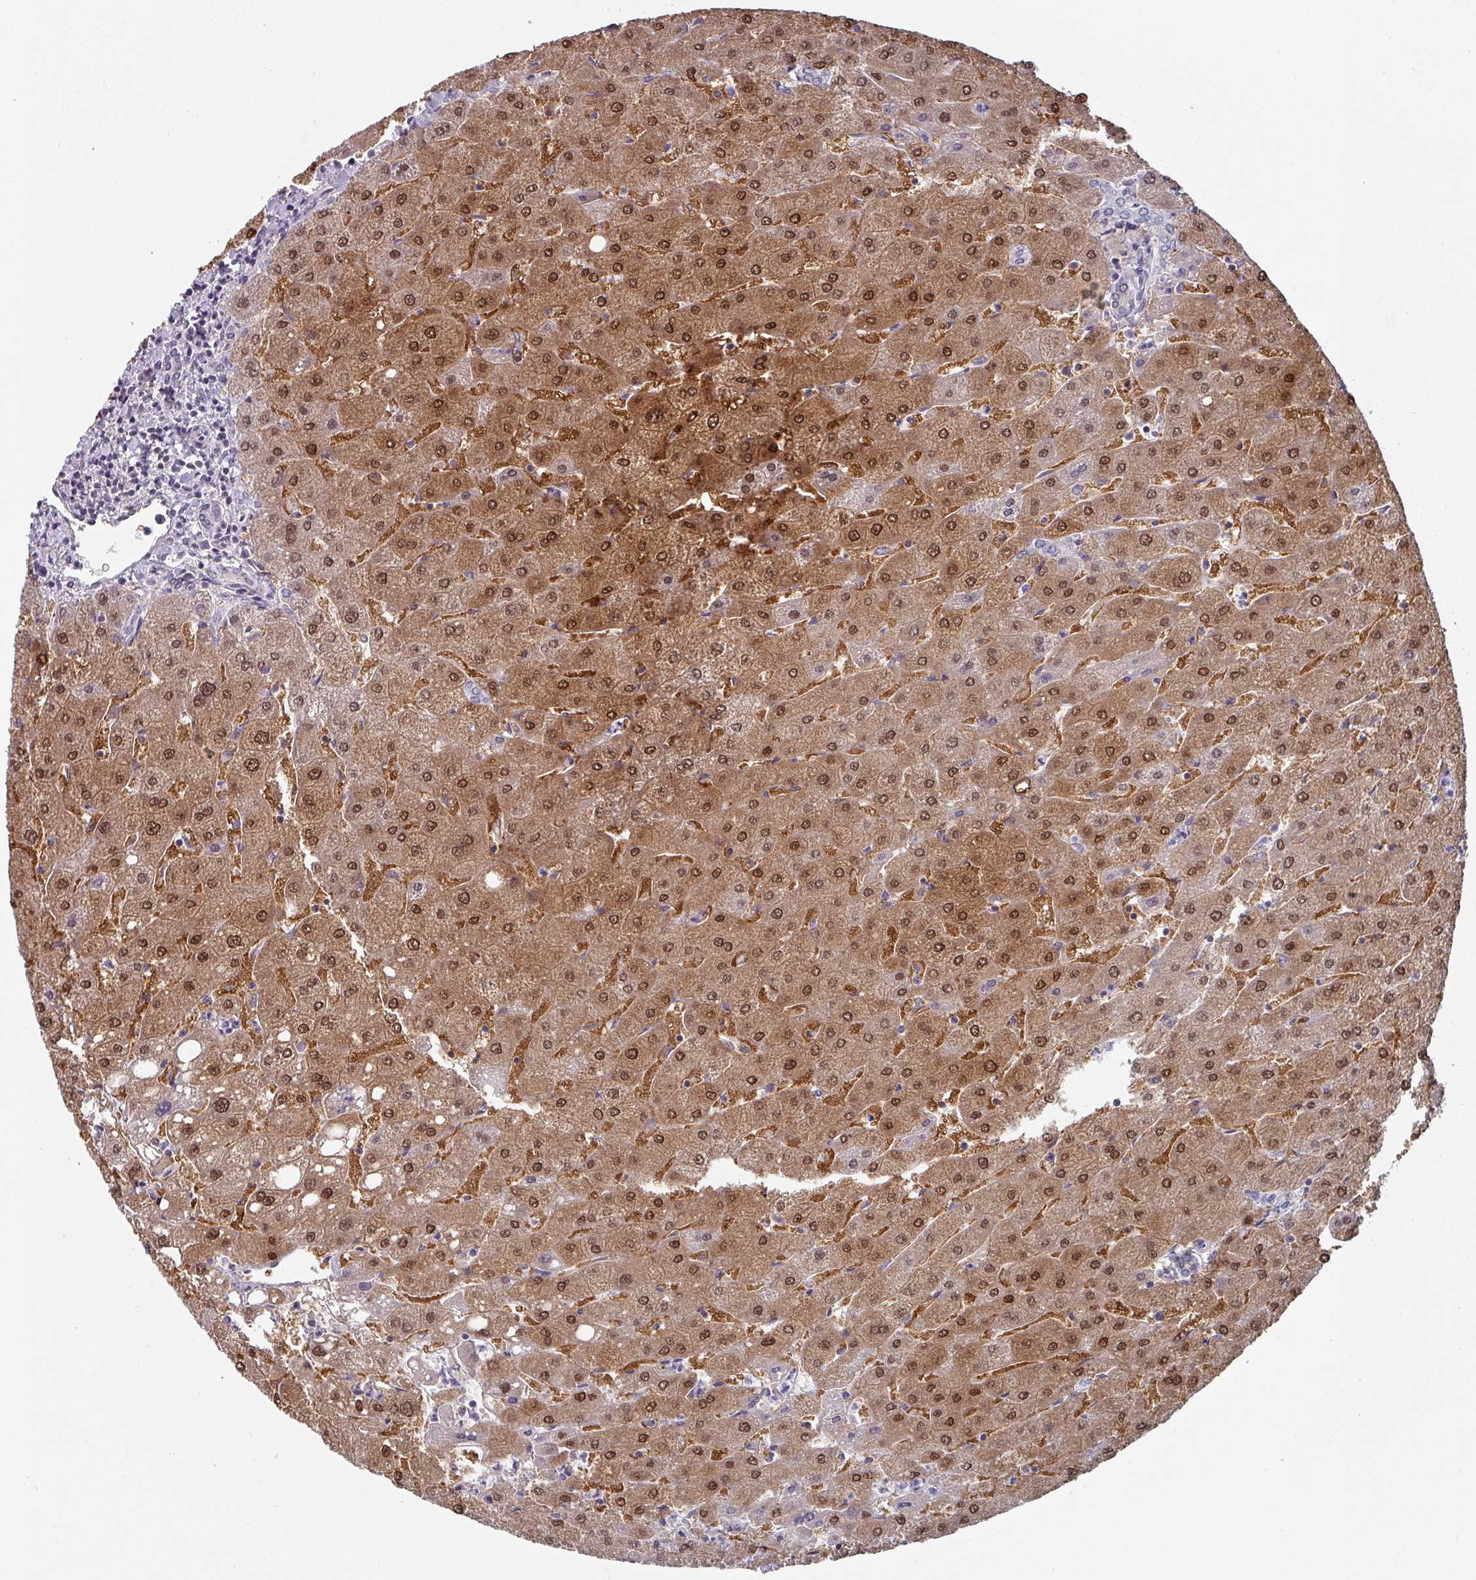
{"staining": {"intensity": "negative", "quantity": "none", "location": "none"}, "tissue": "liver", "cell_type": "Cholangiocytes", "image_type": "normal", "snomed": [{"axis": "morphology", "description": "Normal tissue, NOS"}, {"axis": "topography", "description": "Liver"}], "caption": "Immunohistochemistry of normal liver shows no staining in cholangiocytes. (Stains: DAB immunohistochemistry (IHC) with hematoxylin counter stain, Microscopy: brightfield microscopy at high magnification).", "gene": "DEFB115", "patient": {"sex": "male", "age": 67}}